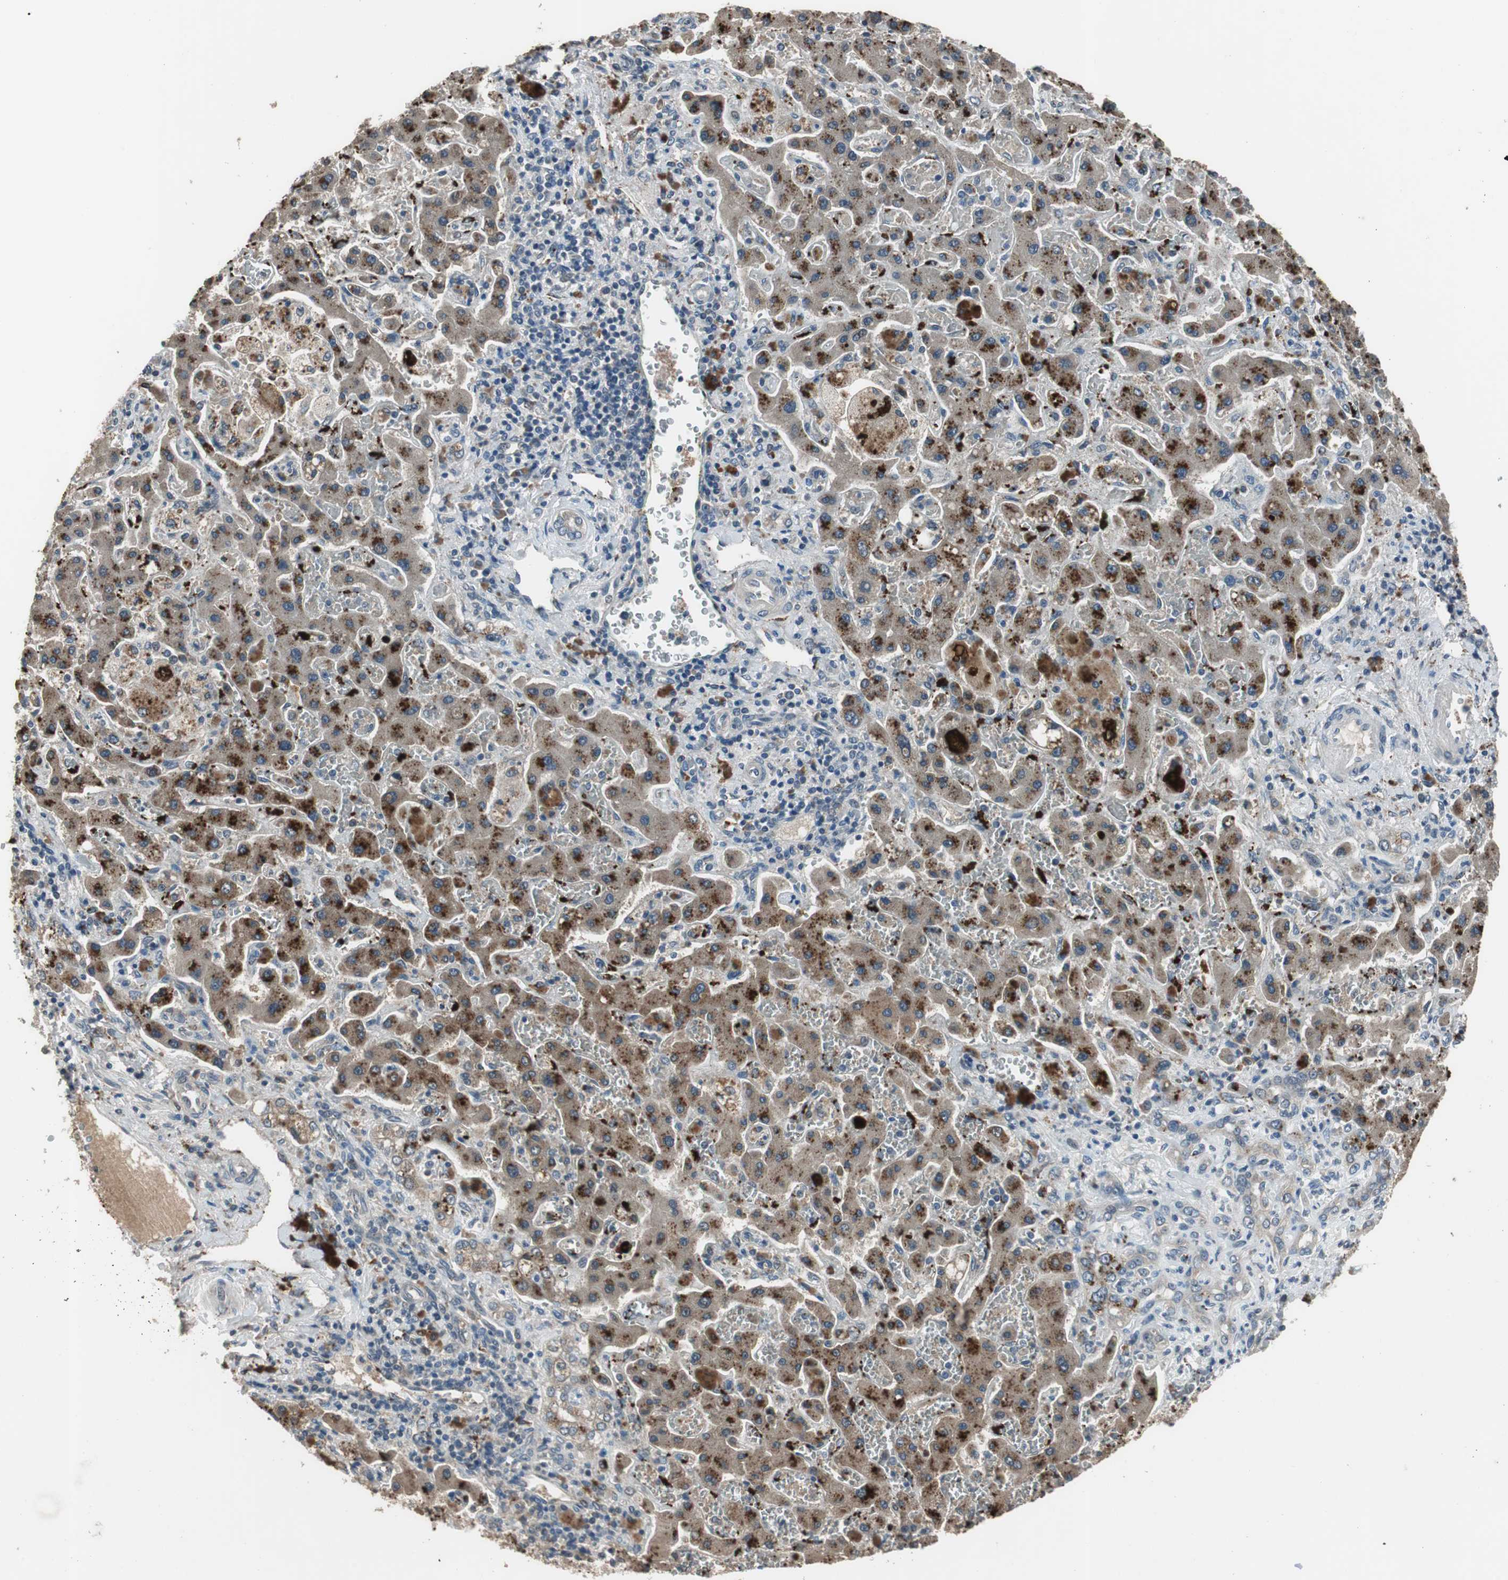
{"staining": {"intensity": "moderate", "quantity": "25%-75%", "location": "cytoplasmic/membranous"}, "tissue": "liver cancer", "cell_type": "Tumor cells", "image_type": "cancer", "snomed": [{"axis": "morphology", "description": "Cholangiocarcinoma"}, {"axis": "topography", "description": "Liver"}], "caption": "Tumor cells show medium levels of moderate cytoplasmic/membranous positivity in approximately 25%-75% of cells in human liver cancer (cholangiocarcinoma).", "gene": "PI4KB", "patient": {"sex": "male", "age": 50}}